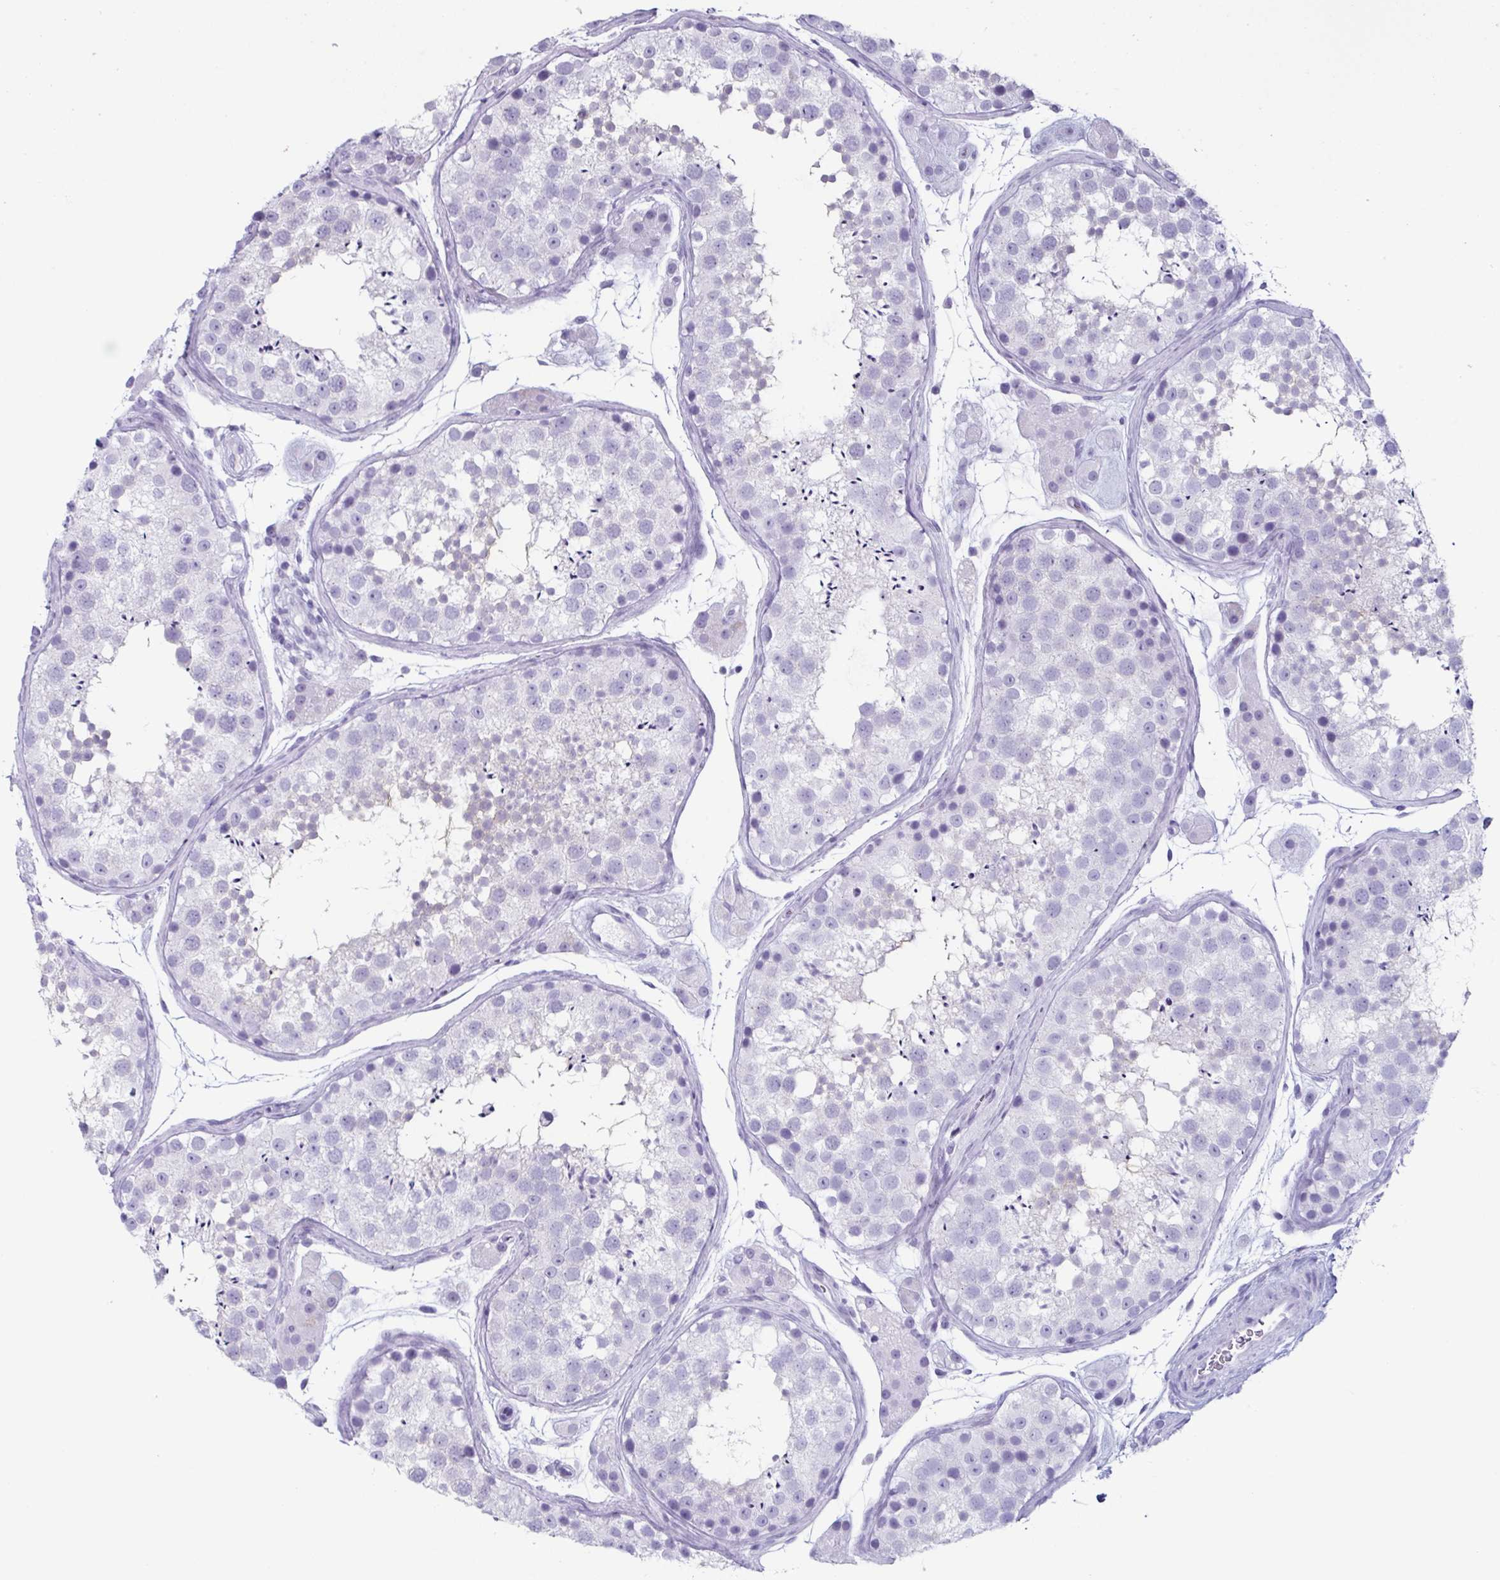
{"staining": {"intensity": "negative", "quantity": "none", "location": "none"}, "tissue": "testis", "cell_type": "Cells in seminiferous ducts", "image_type": "normal", "snomed": [{"axis": "morphology", "description": "Normal tissue, NOS"}, {"axis": "topography", "description": "Testis"}], "caption": "Cells in seminiferous ducts are negative for protein expression in unremarkable human testis. (Brightfield microscopy of DAB (3,3'-diaminobenzidine) IHC at high magnification).", "gene": "ENKUR", "patient": {"sex": "male", "age": 41}}